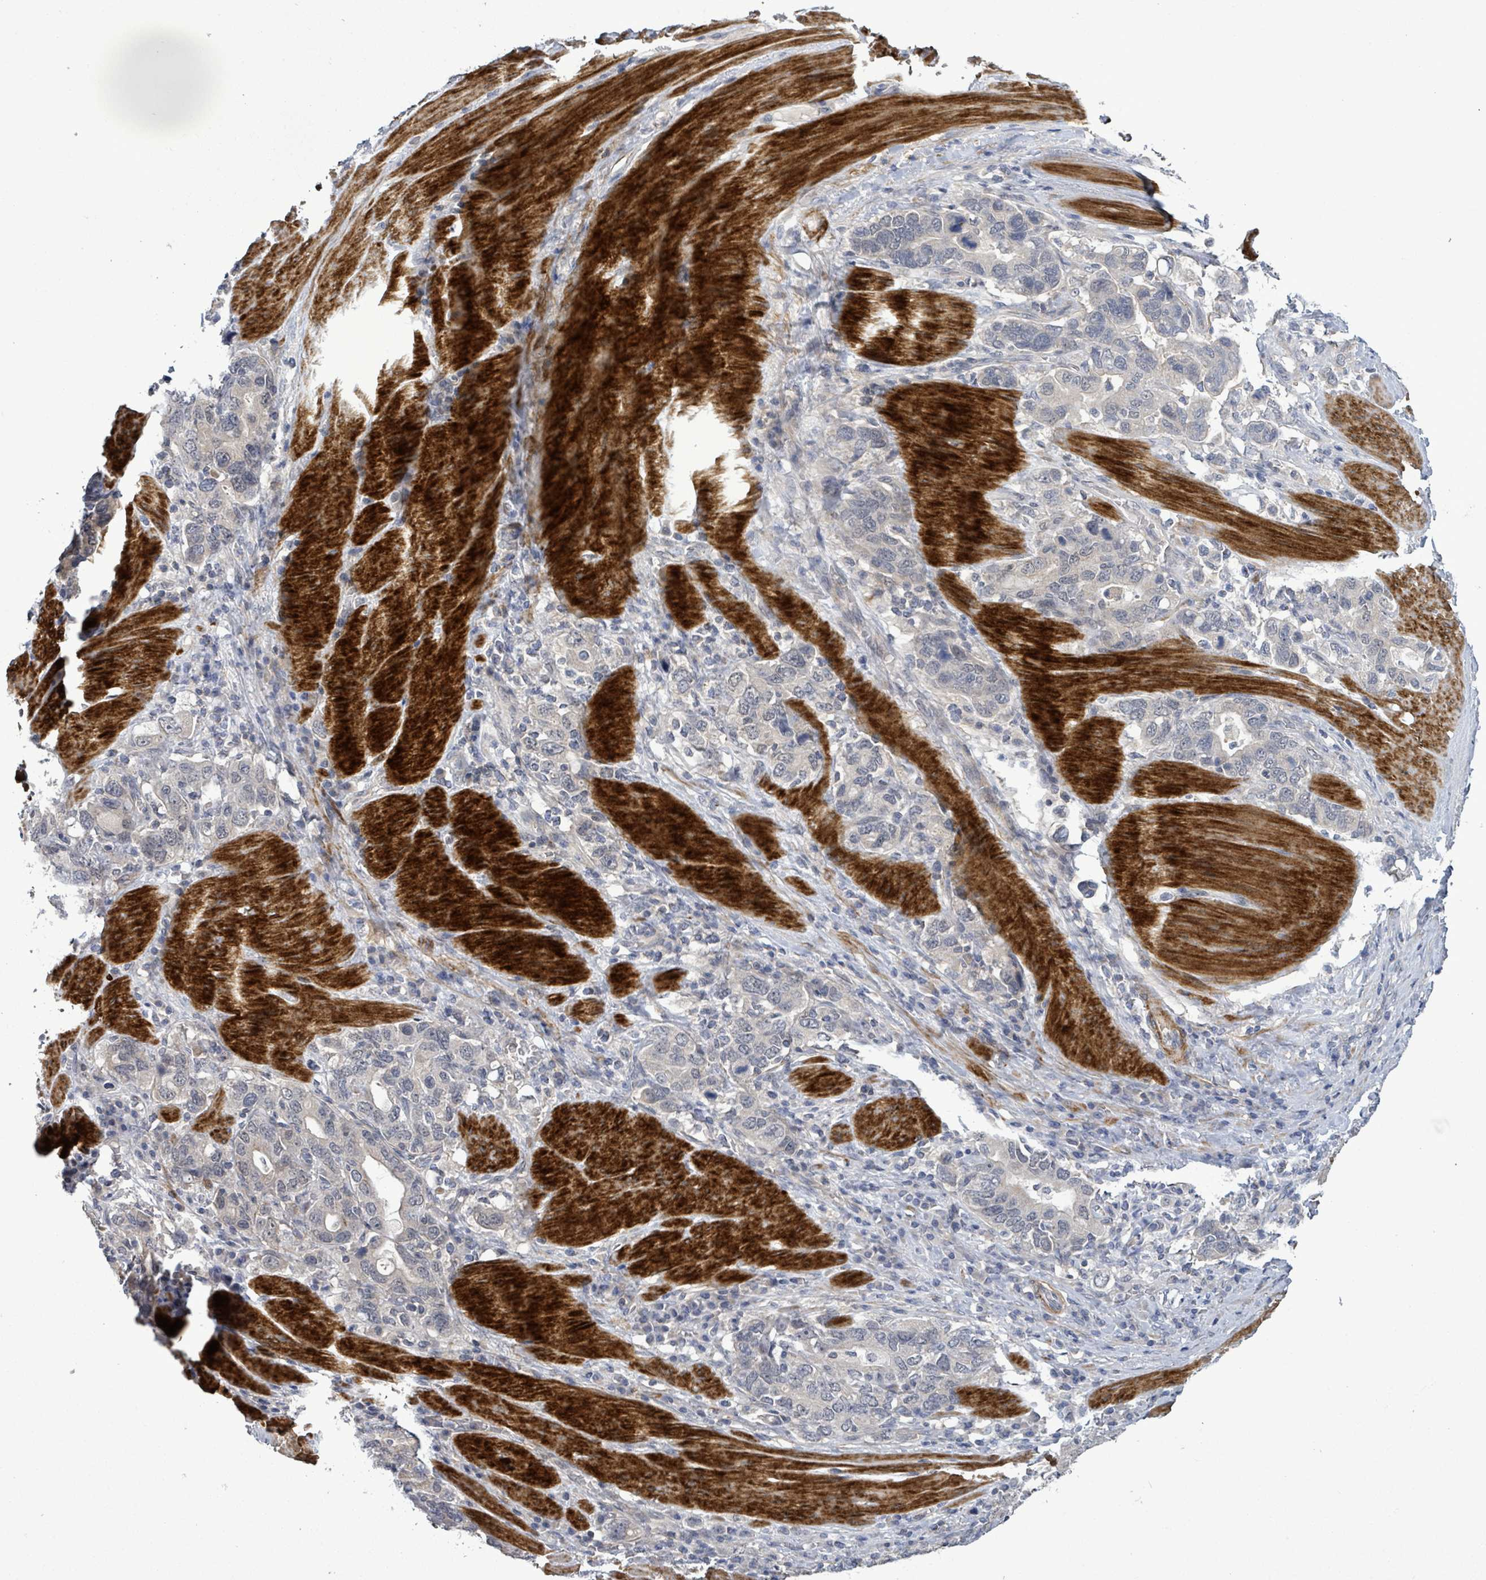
{"staining": {"intensity": "negative", "quantity": "none", "location": "none"}, "tissue": "stomach cancer", "cell_type": "Tumor cells", "image_type": "cancer", "snomed": [{"axis": "morphology", "description": "Adenocarcinoma, NOS"}, {"axis": "topography", "description": "Stomach, upper"}, {"axis": "topography", "description": "Stomach"}], "caption": "The image demonstrates no staining of tumor cells in adenocarcinoma (stomach).", "gene": "AMMECR1", "patient": {"sex": "male", "age": 62}}